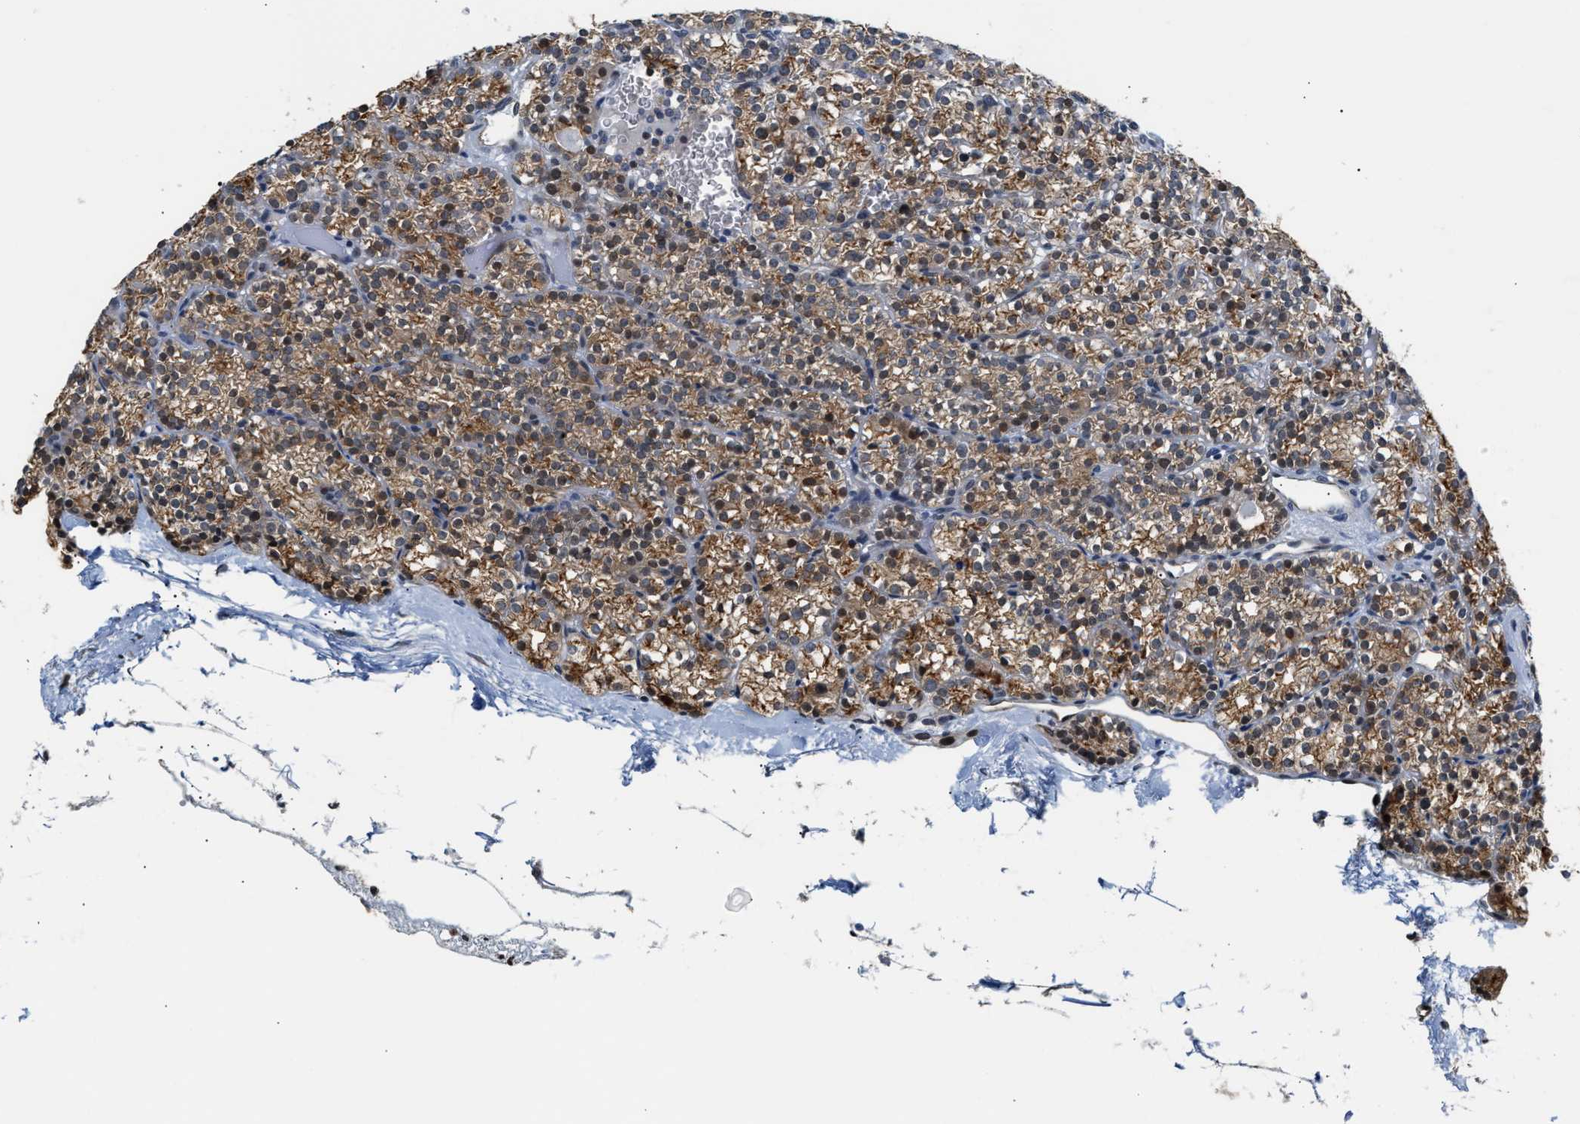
{"staining": {"intensity": "strong", "quantity": ">75%", "location": "cytoplasmic/membranous"}, "tissue": "parathyroid gland", "cell_type": "Glandular cells", "image_type": "normal", "snomed": [{"axis": "morphology", "description": "Normal tissue, NOS"}, {"axis": "topography", "description": "Parathyroid gland"}], "caption": "Protein analysis of unremarkable parathyroid gland displays strong cytoplasmic/membranous expression in about >75% of glandular cells.", "gene": "PPM1H", "patient": {"sex": "female", "age": 64}}